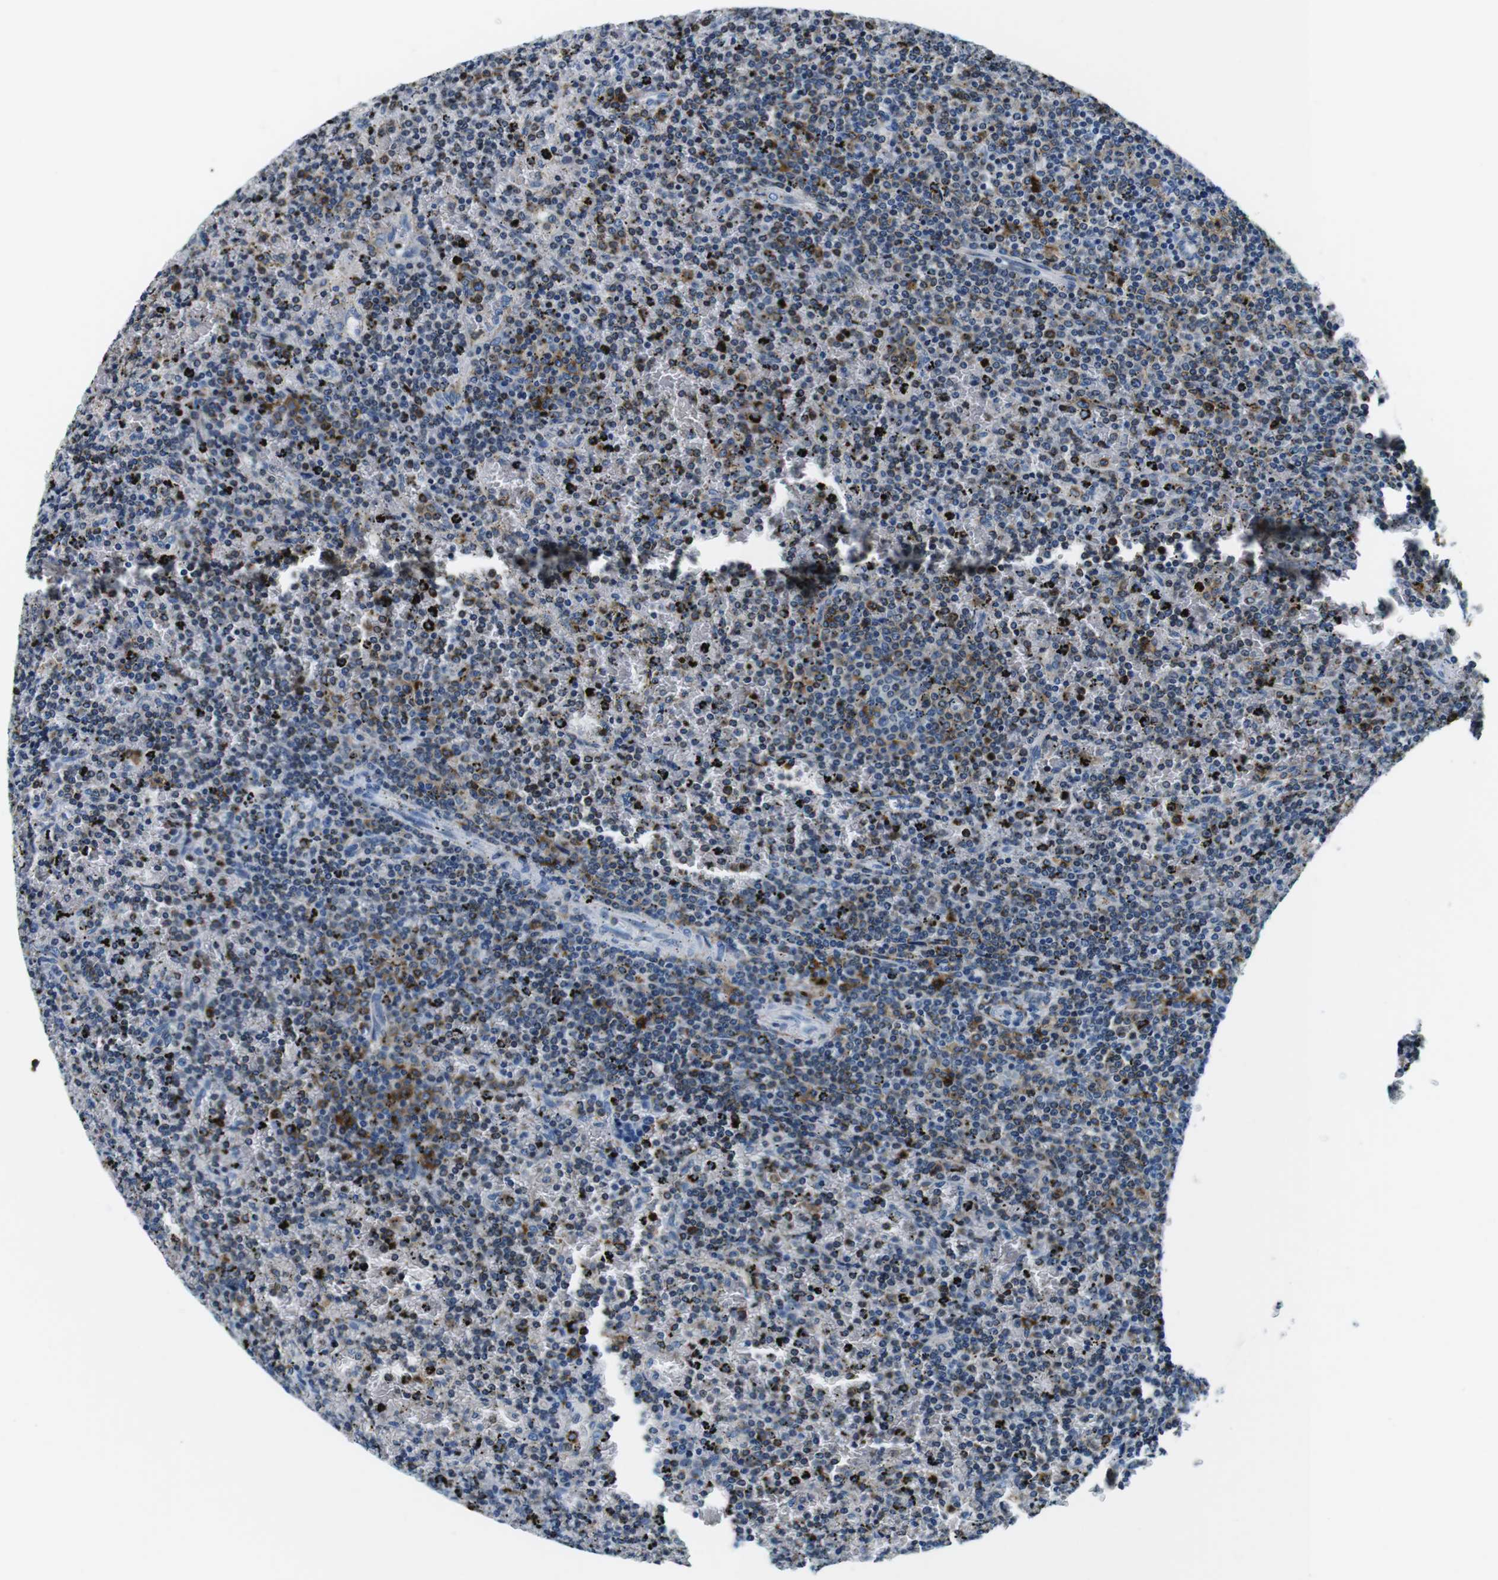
{"staining": {"intensity": "weak", "quantity": "<25%", "location": "cytoplasmic/membranous"}, "tissue": "lymphoma", "cell_type": "Tumor cells", "image_type": "cancer", "snomed": [{"axis": "morphology", "description": "Malignant lymphoma, non-Hodgkin's type, Low grade"}, {"axis": "topography", "description": "Spleen"}], "caption": "Lymphoma stained for a protein using IHC demonstrates no staining tumor cells.", "gene": "HLA-DRB1", "patient": {"sex": "female", "age": 77}}